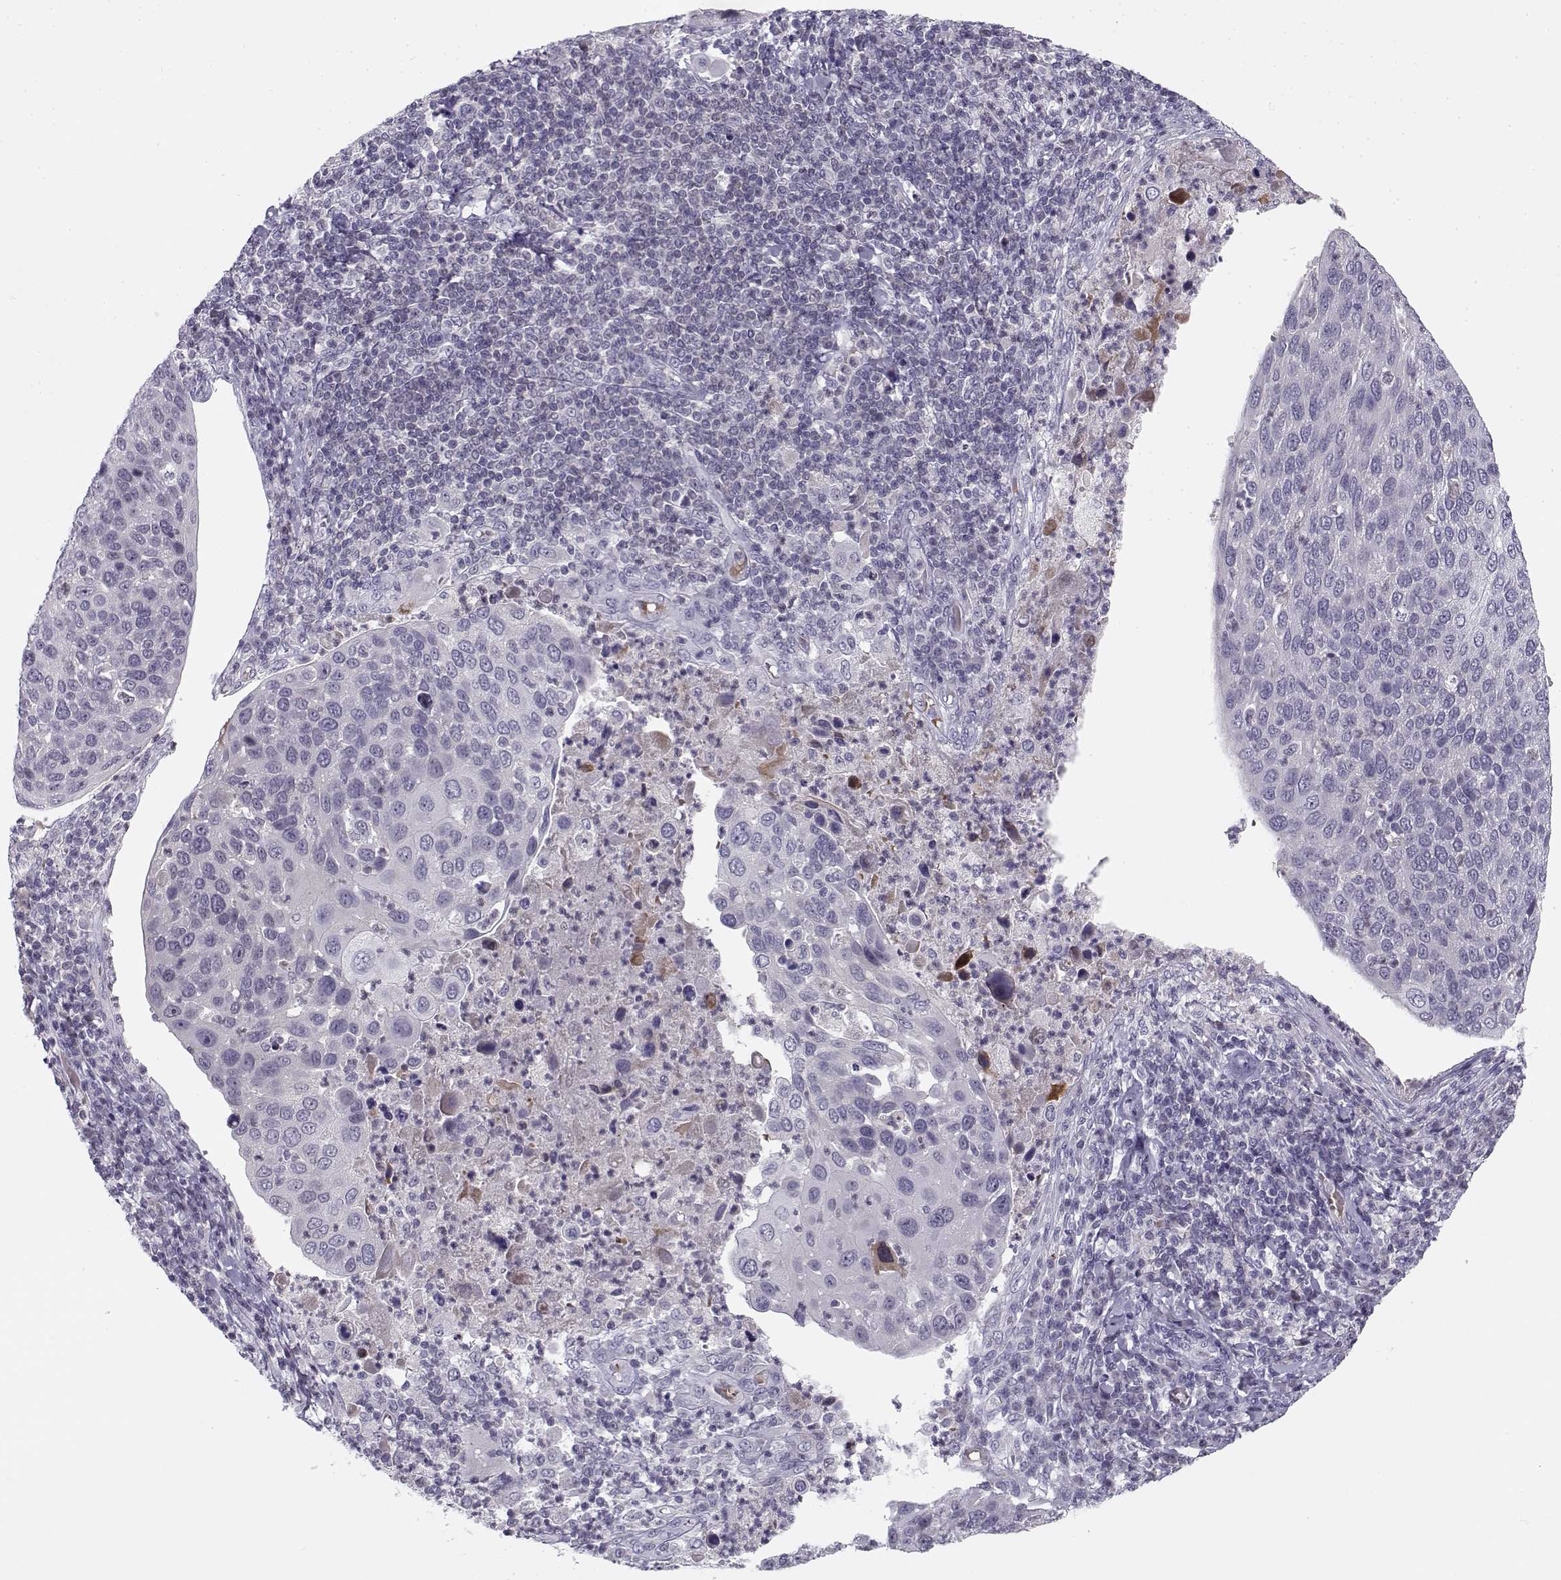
{"staining": {"intensity": "negative", "quantity": "none", "location": "none"}, "tissue": "cervical cancer", "cell_type": "Tumor cells", "image_type": "cancer", "snomed": [{"axis": "morphology", "description": "Squamous cell carcinoma, NOS"}, {"axis": "topography", "description": "Cervix"}], "caption": "Cervical cancer was stained to show a protein in brown. There is no significant positivity in tumor cells. (Immunohistochemistry (ihc), brightfield microscopy, high magnification).", "gene": "DDX25", "patient": {"sex": "female", "age": 54}}